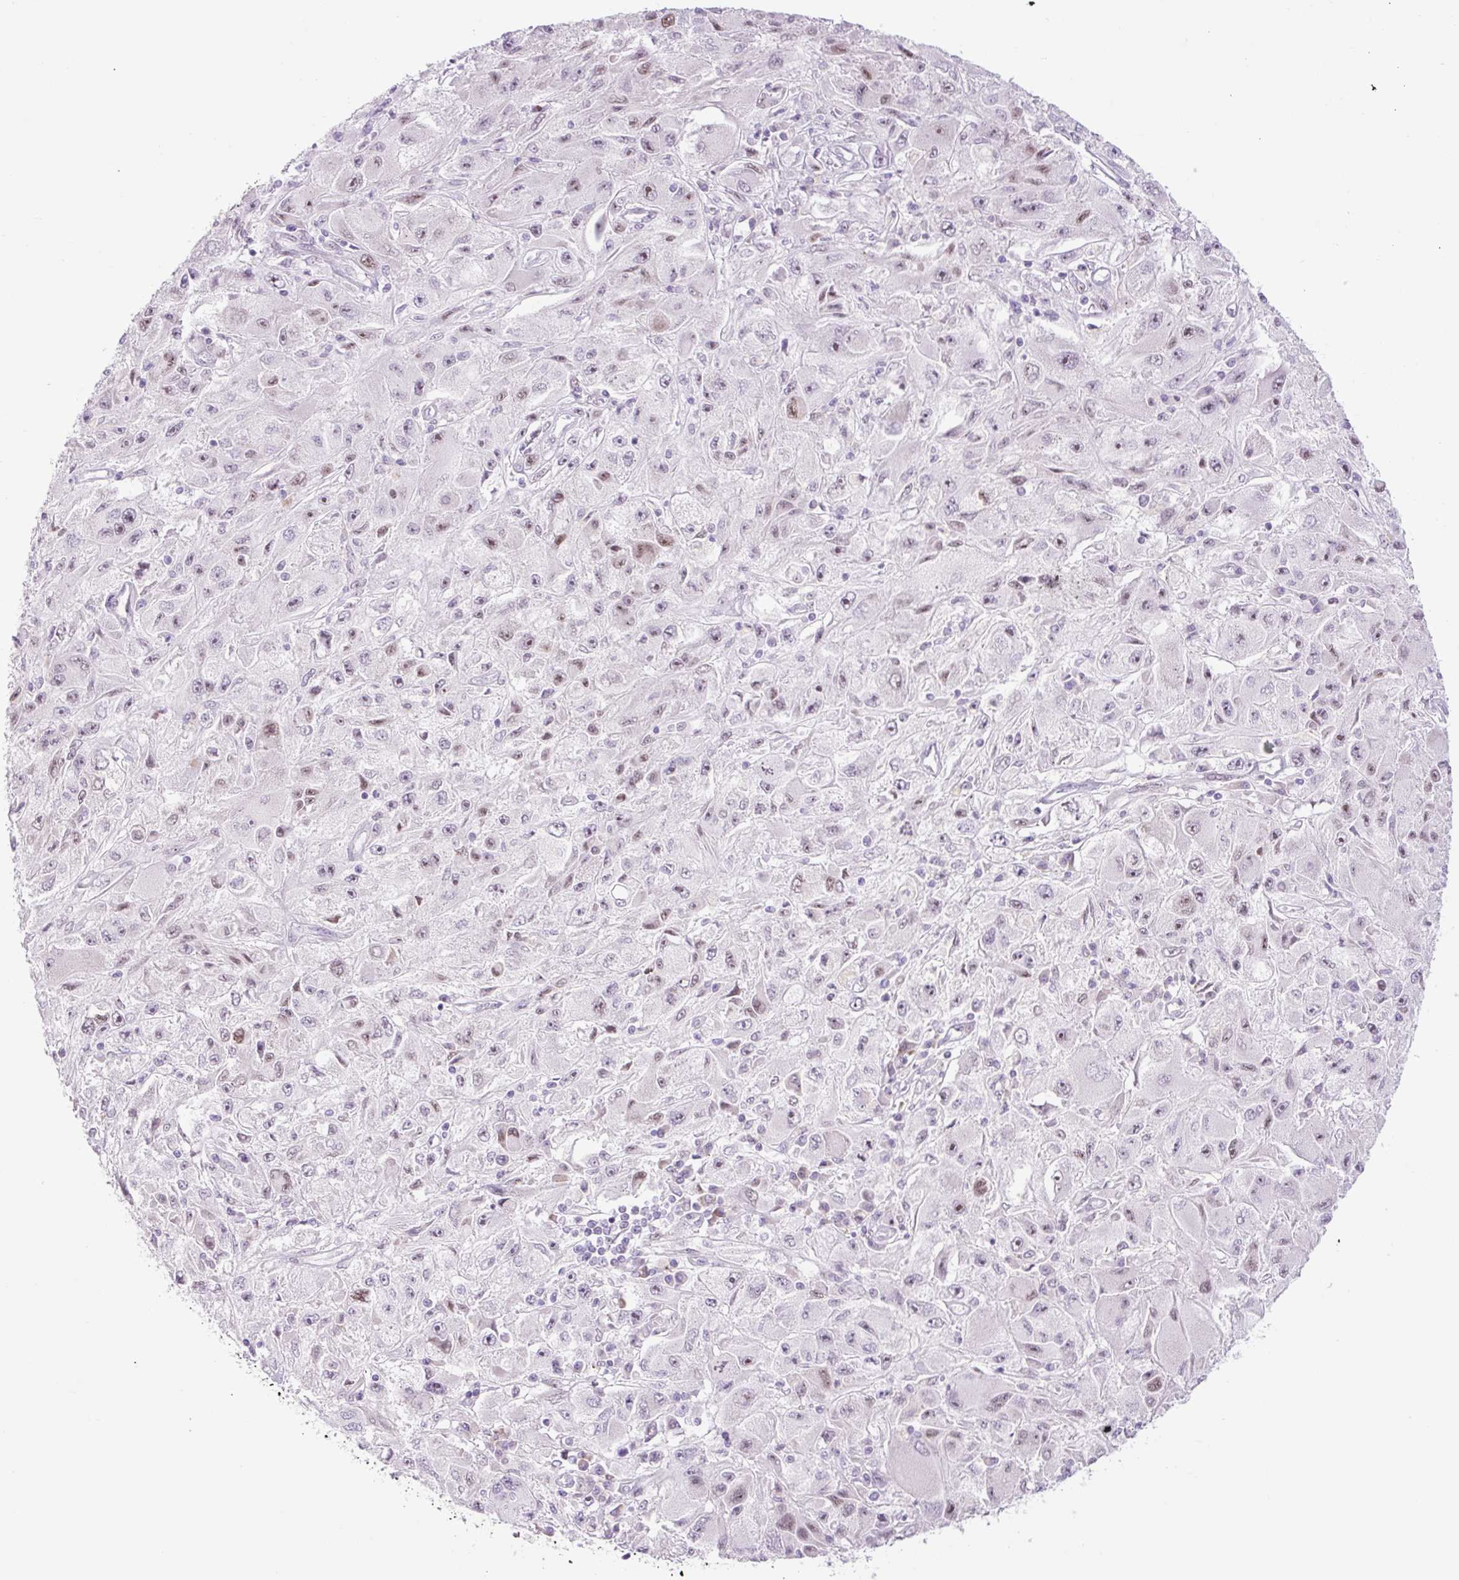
{"staining": {"intensity": "weak", "quantity": "<25%", "location": "nuclear"}, "tissue": "melanoma", "cell_type": "Tumor cells", "image_type": "cancer", "snomed": [{"axis": "morphology", "description": "Malignant melanoma, Metastatic site"}, {"axis": "topography", "description": "Skin"}], "caption": "Immunohistochemistry image of melanoma stained for a protein (brown), which shows no staining in tumor cells.", "gene": "RRS1", "patient": {"sex": "male", "age": 53}}